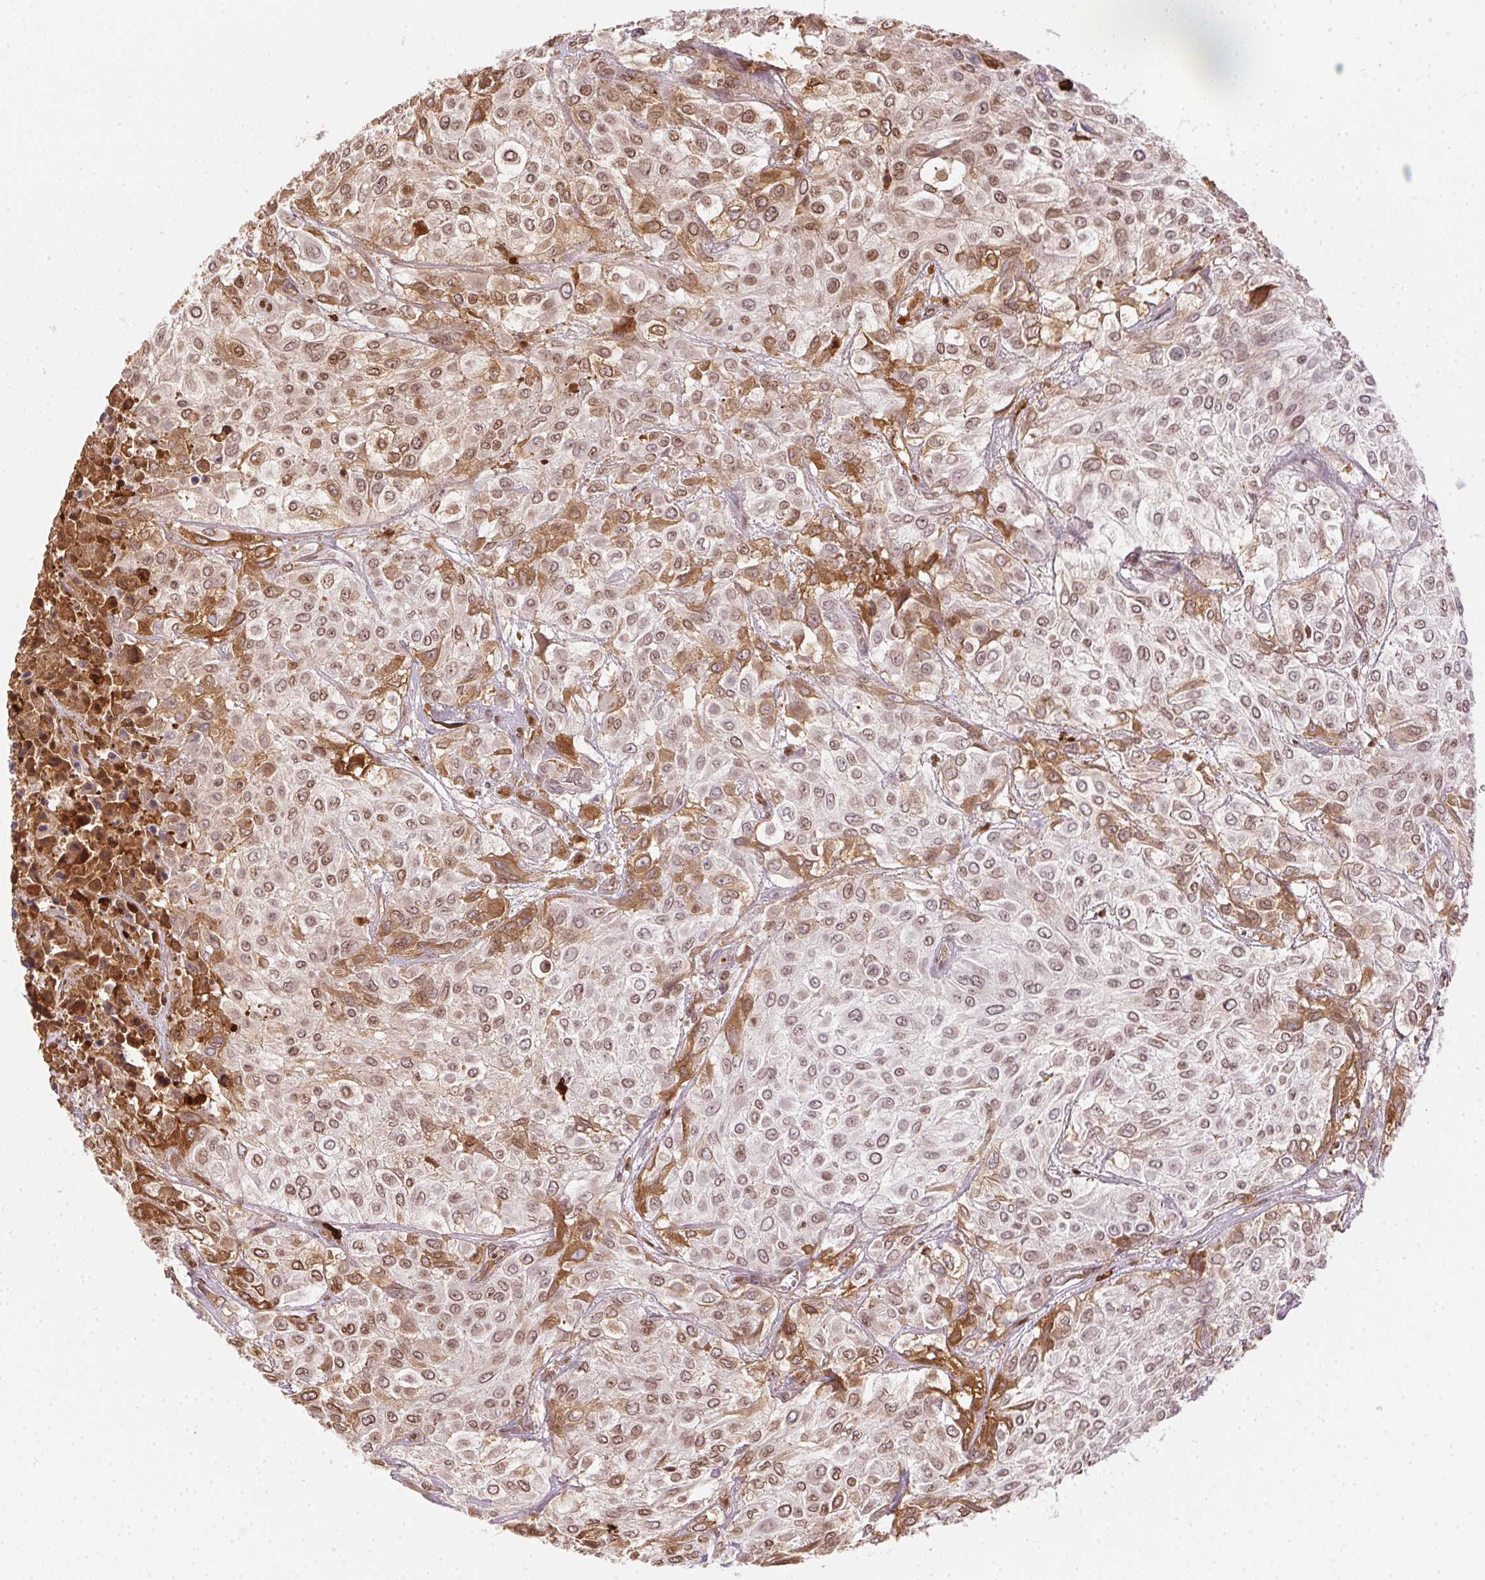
{"staining": {"intensity": "moderate", "quantity": "25%-75%", "location": "cytoplasmic/membranous,nuclear"}, "tissue": "urothelial cancer", "cell_type": "Tumor cells", "image_type": "cancer", "snomed": [{"axis": "morphology", "description": "Urothelial carcinoma, High grade"}, {"axis": "topography", "description": "Urinary bladder"}], "caption": "High-grade urothelial carcinoma stained for a protein (brown) exhibits moderate cytoplasmic/membranous and nuclear positive positivity in approximately 25%-75% of tumor cells.", "gene": "ORM1", "patient": {"sex": "male", "age": 57}}